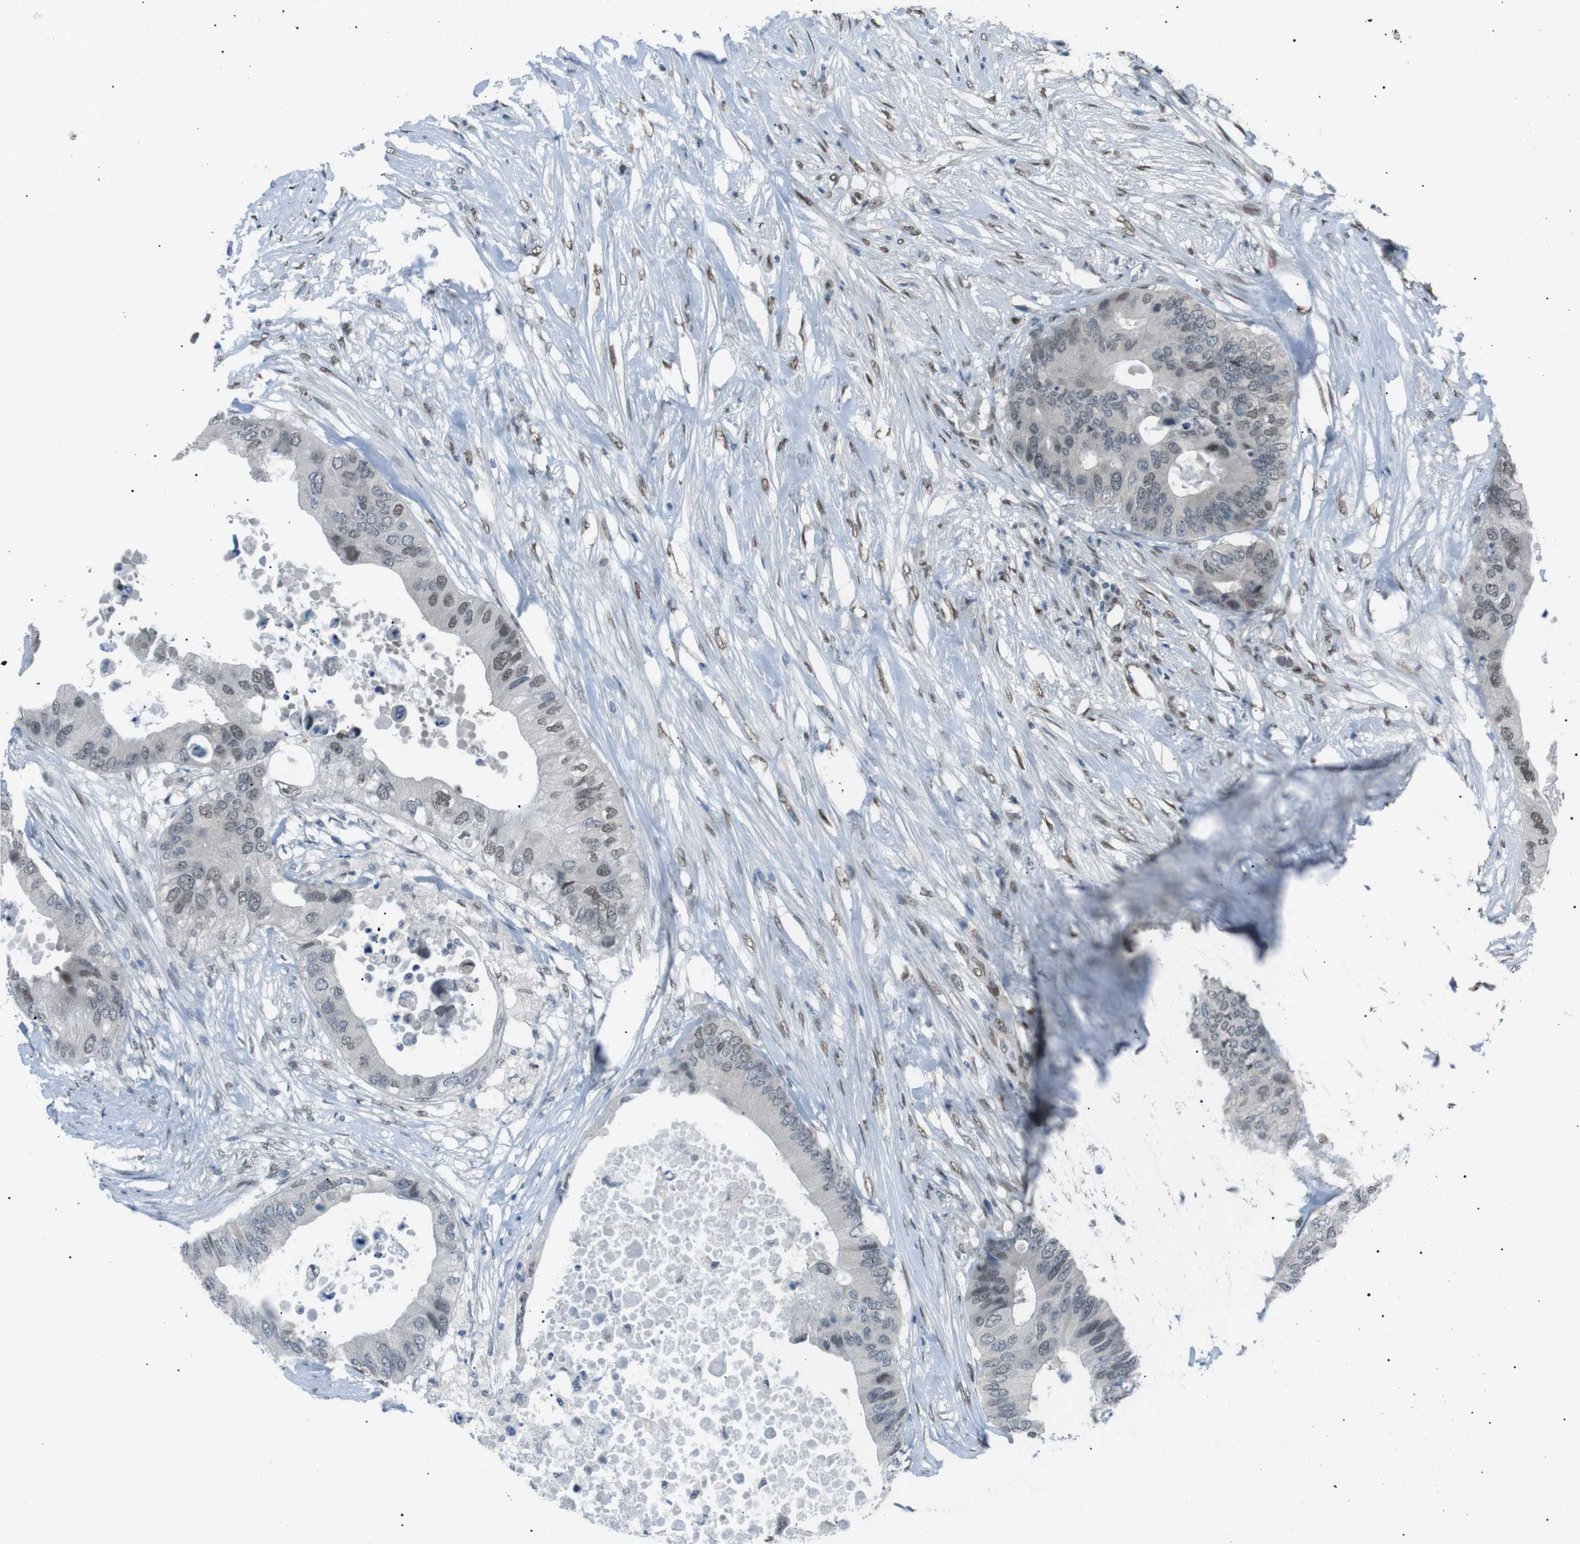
{"staining": {"intensity": "weak", "quantity": "25%-75%", "location": "nuclear"}, "tissue": "colorectal cancer", "cell_type": "Tumor cells", "image_type": "cancer", "snomed": [{"axis": "morphology", "description": "Adenocarcinoma, NOS"}, {"axis": "topography", "description": "Colon"}], "caption": "Immunohistochemical staining of human colorectal cancer shows low levels of weak nuclear positivity in approximately 25%-75% of tumor cells. Using DAB (brown) and hematoxylin (blue) stains, captured at high magnification using brightfield microscopy.", "gene": "SRPK2", "patient": {"sex": "male", "age": 71}}